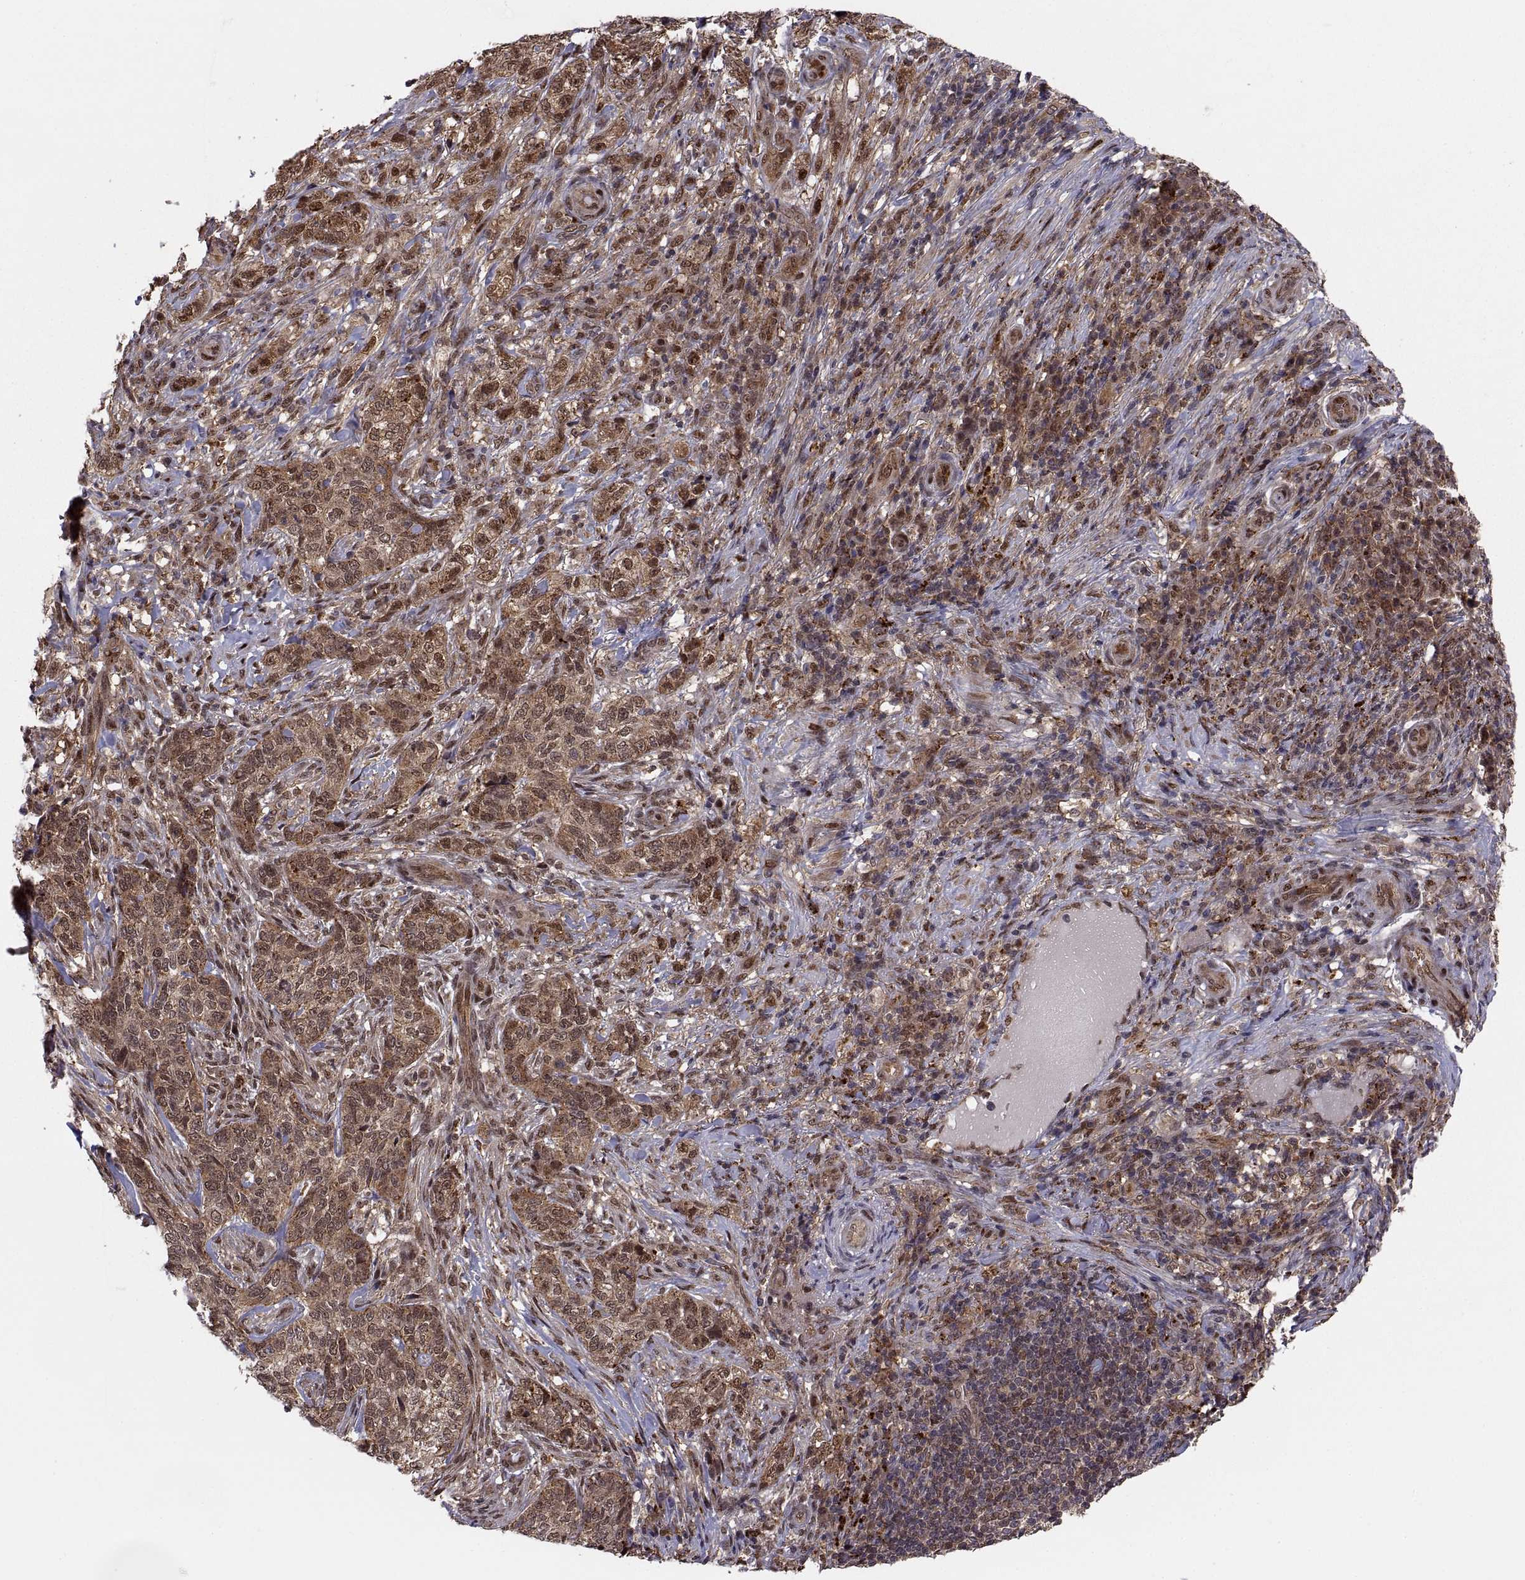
{"staining": {"intensity": "moderate", "quantity": ">75%", "location": "cytoplasmic/membranous"}, "tissue": "skin cancer", "cell_type": "Tumor cells", "image_type": "cancer", "snomed": [{"axis": "morphology", "description": "Basal cell carcinoma"}, {"axis": "topography", "description": "Skin"}], "caption": "Tumor cells display medium levels of moderate cytoplasmic/membranous positivity in approximately >75% of cells in skin cancer (basal cell carcinoma). (Brightfield microscopy of DAB IHC at high magnification).", "gene": "PSMC2", "patient": {"sex": "female", "age": 69}}